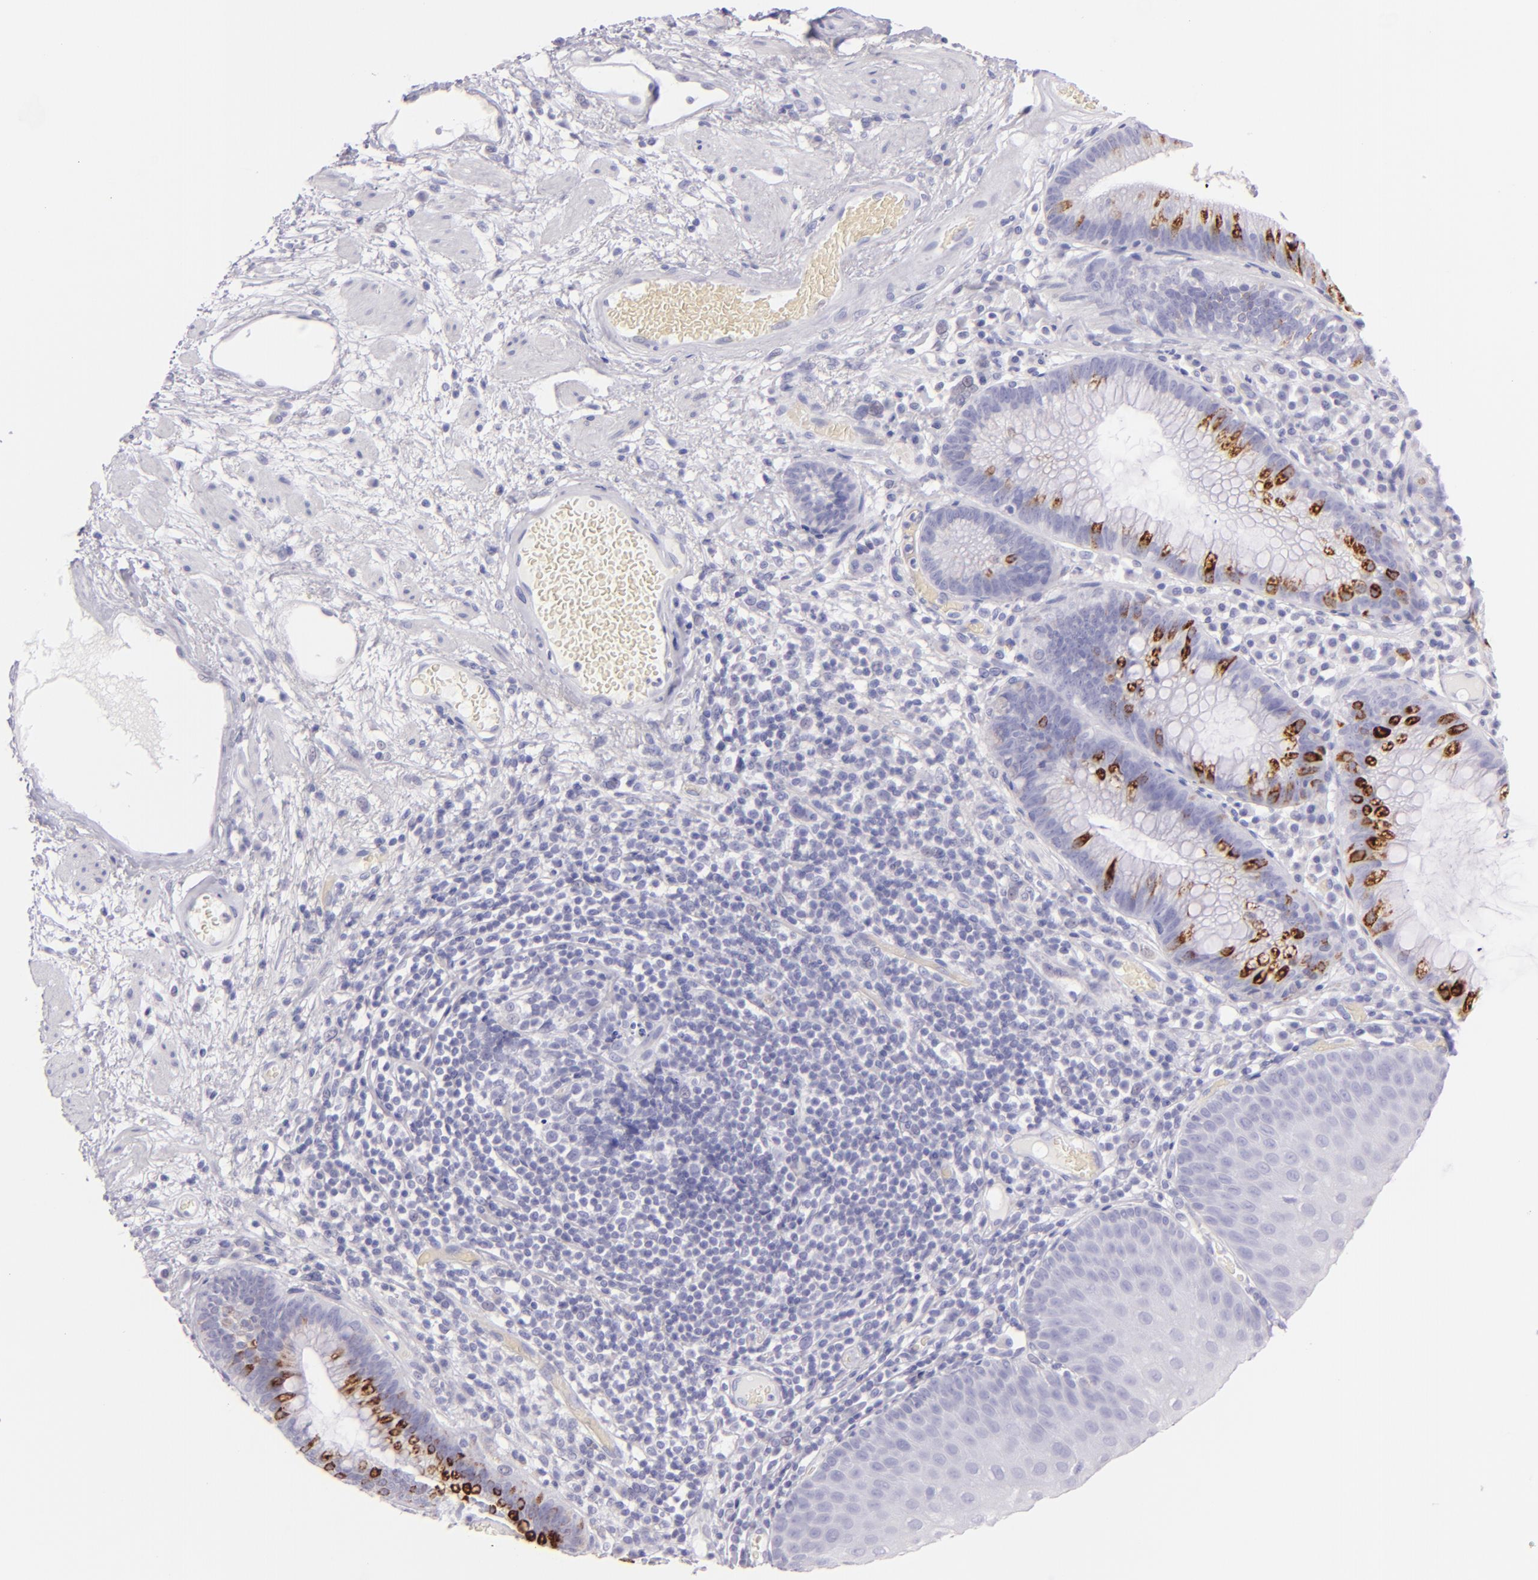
{"staining": {"intensity": "negative", "quantity": "none", "location": "none"}, "tissue": "skin", "cell_type": "Epidermal cells", "image_type": "normal", "snomed": [{"axis": "morphology", "description": "Normal tissue, NOS"}, {"axis": "morphology", "description": "Hemorrhoids"}, {"axis": "morphology", "description": "Inflammation, NOS"}, {"axis": "topography", "description": "Anal"}], "caption": "A high-resolution histopathology image shows immunohistochemistry (IHC) staining of unremarkable skin, which reveals no significant positivity in epidermal cells.", "gene": "MUC5AC", "patient": {"sex": "male", "age": 60}}